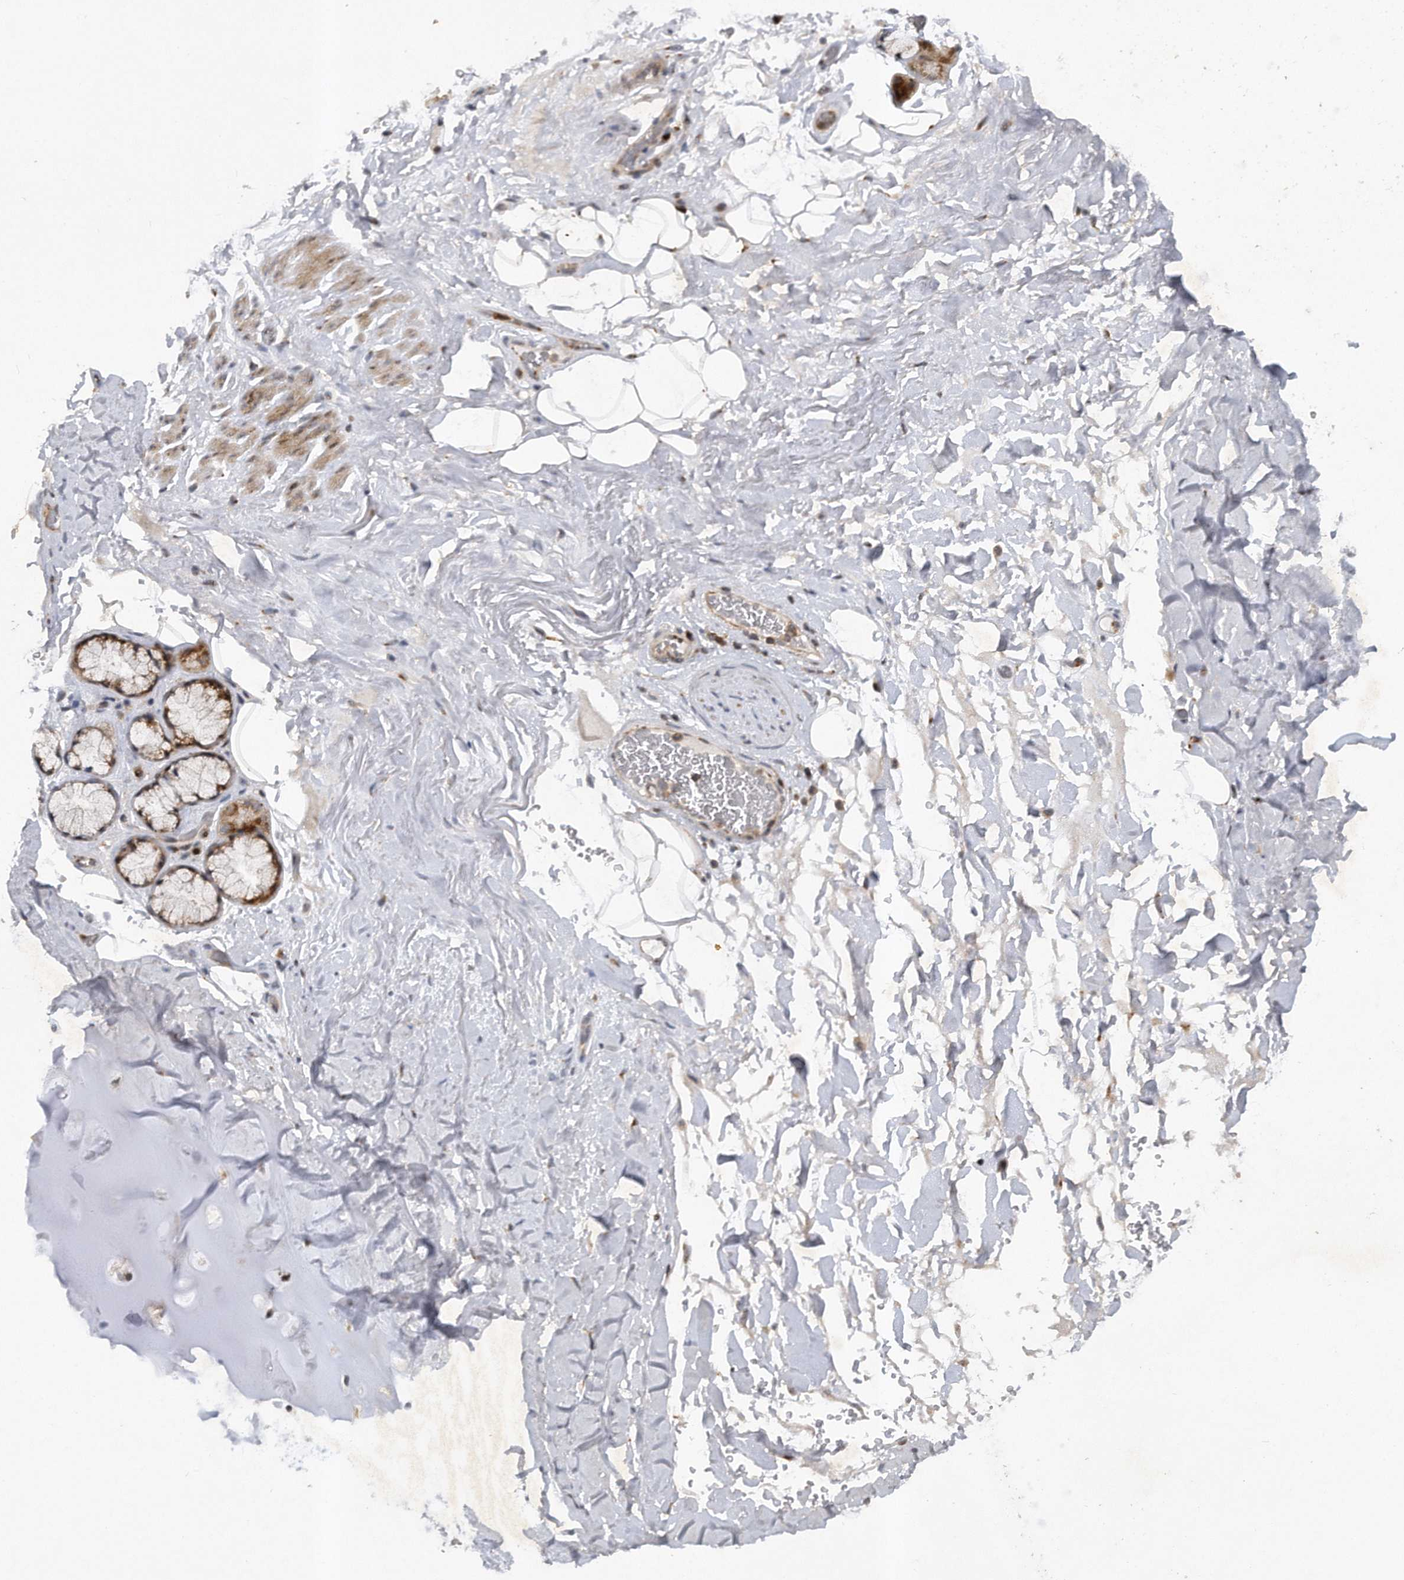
{"staining": {"intensity": "moderate", "quantity": "25%-75%", "location": "cytoplasmic/membranous"}, "tissue": "adipose tissue", "cell_type": "Adipocytes", "image_type": "normal", "snomed": [{"axis": "morphology", "description": "Normal tissue, NOS"}, {"axis": "topography", "description": "Cartilage tissue"}], "caption": "Immunohistochemical staining of unremarkable adipose tissue exhibits medium levels of moderate cytoplasmic/membranous positivity in about 25%-75% of adipocytes. The staining was performed using DAB, with brown indicating positive protein expression. Nuclei are stained blue with hematoxylin.", "gene": "PGBD2", "patient": {"sex": "female", "age": 63}}